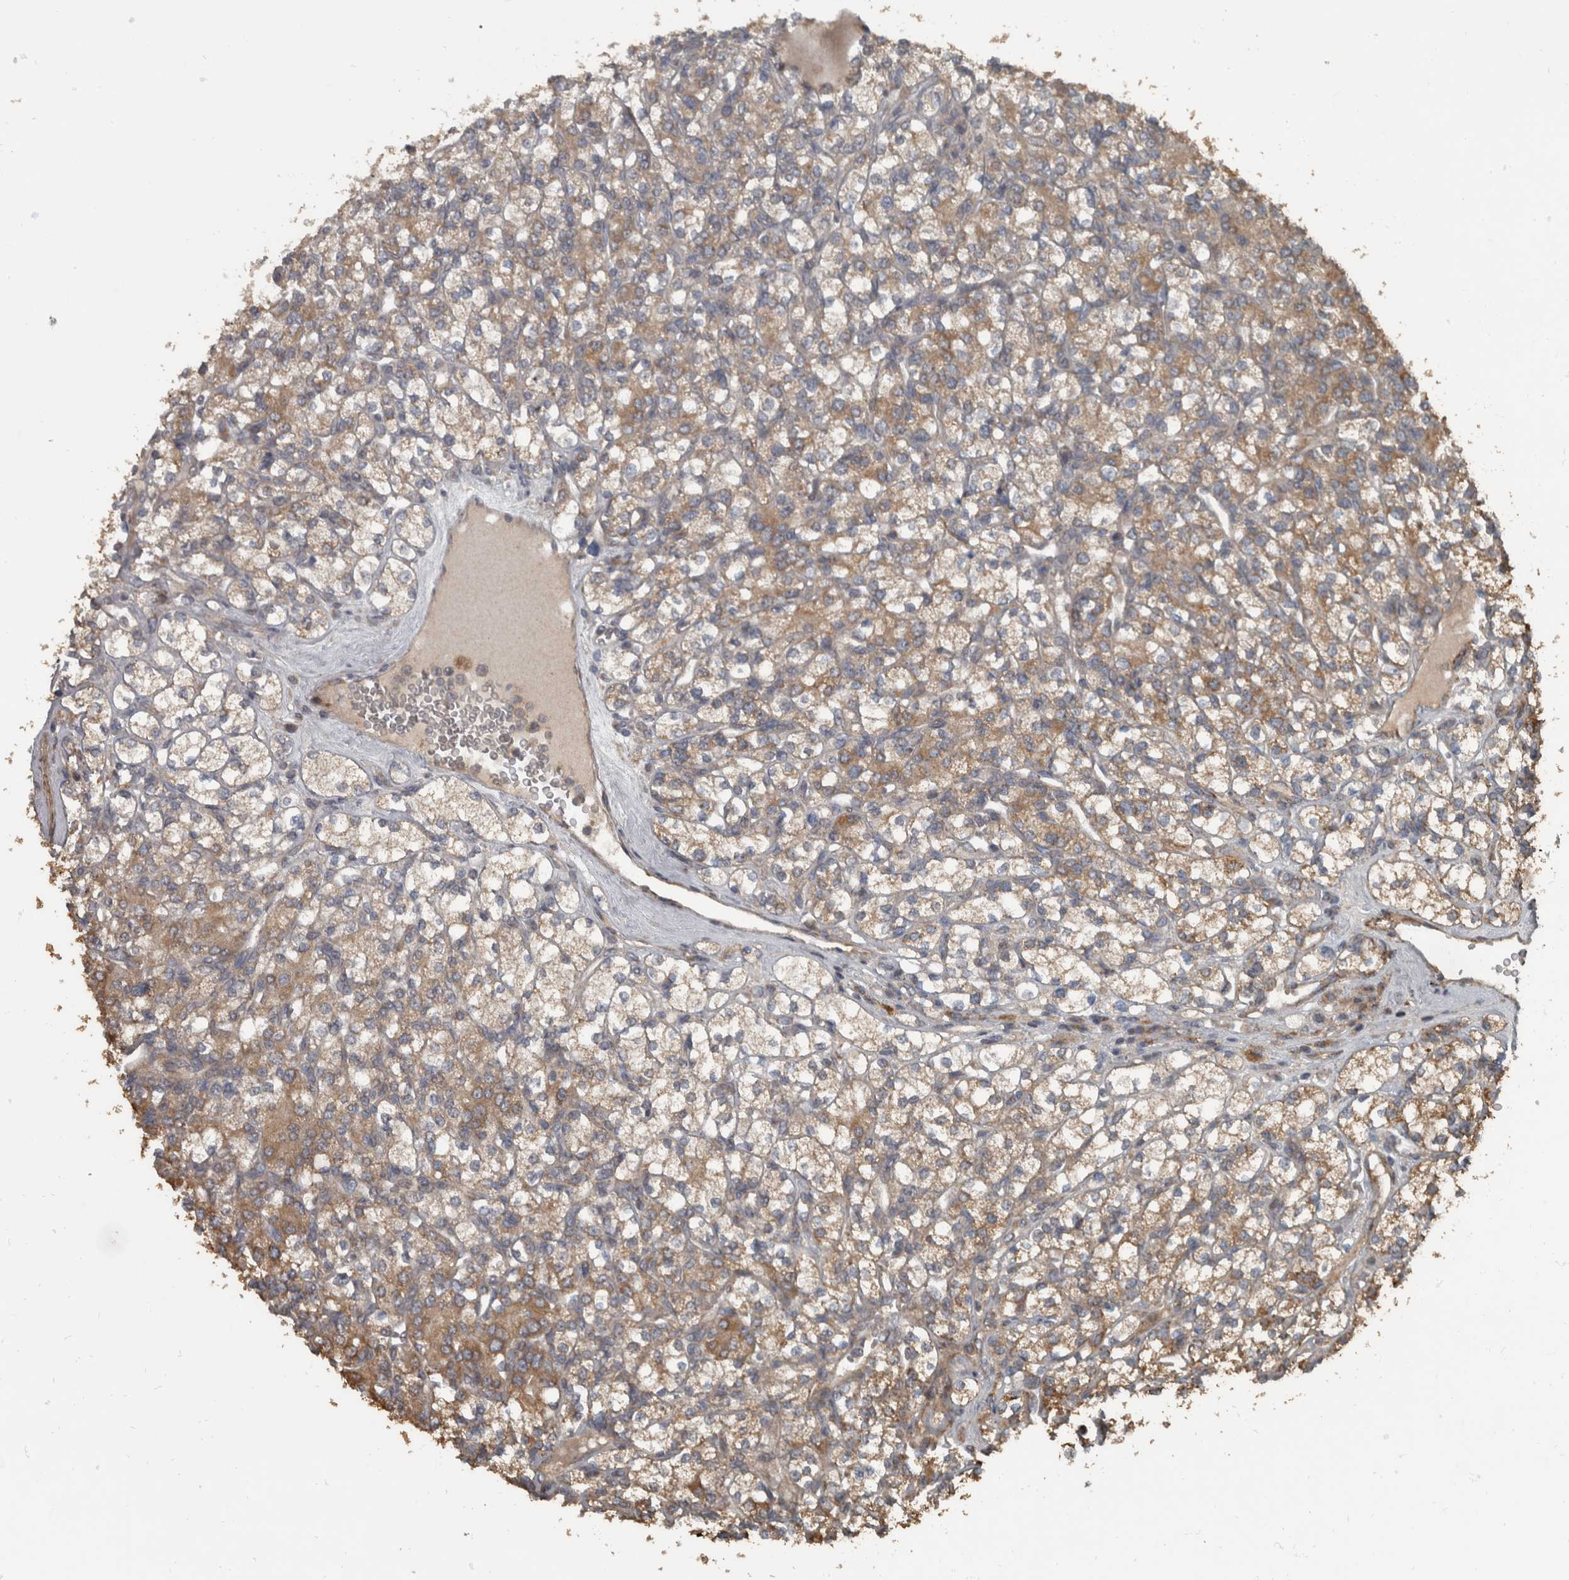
{"staining": {"intensity": "moderate", "quantity": "25%-75%", "location": "cytoplasmic/membranous"}, "tissue": "renal cancer", "cell_type": "Tumor cells", "image_type": "cancer", "snomed": [{"axis": "morphology", "description": "Adenocarcinoma, NOS"}, {"axis": "topography", "description": "Kidney"}], "caption": "IHC (DAB) staining of adenocarcinoma (renal) reveals moderate cytoplasmic/membranous protein staining in approximately 25%-75% of tumor cells.", "gene": "RABGGTB", "patient": {"sex": "male", "age": 77}}